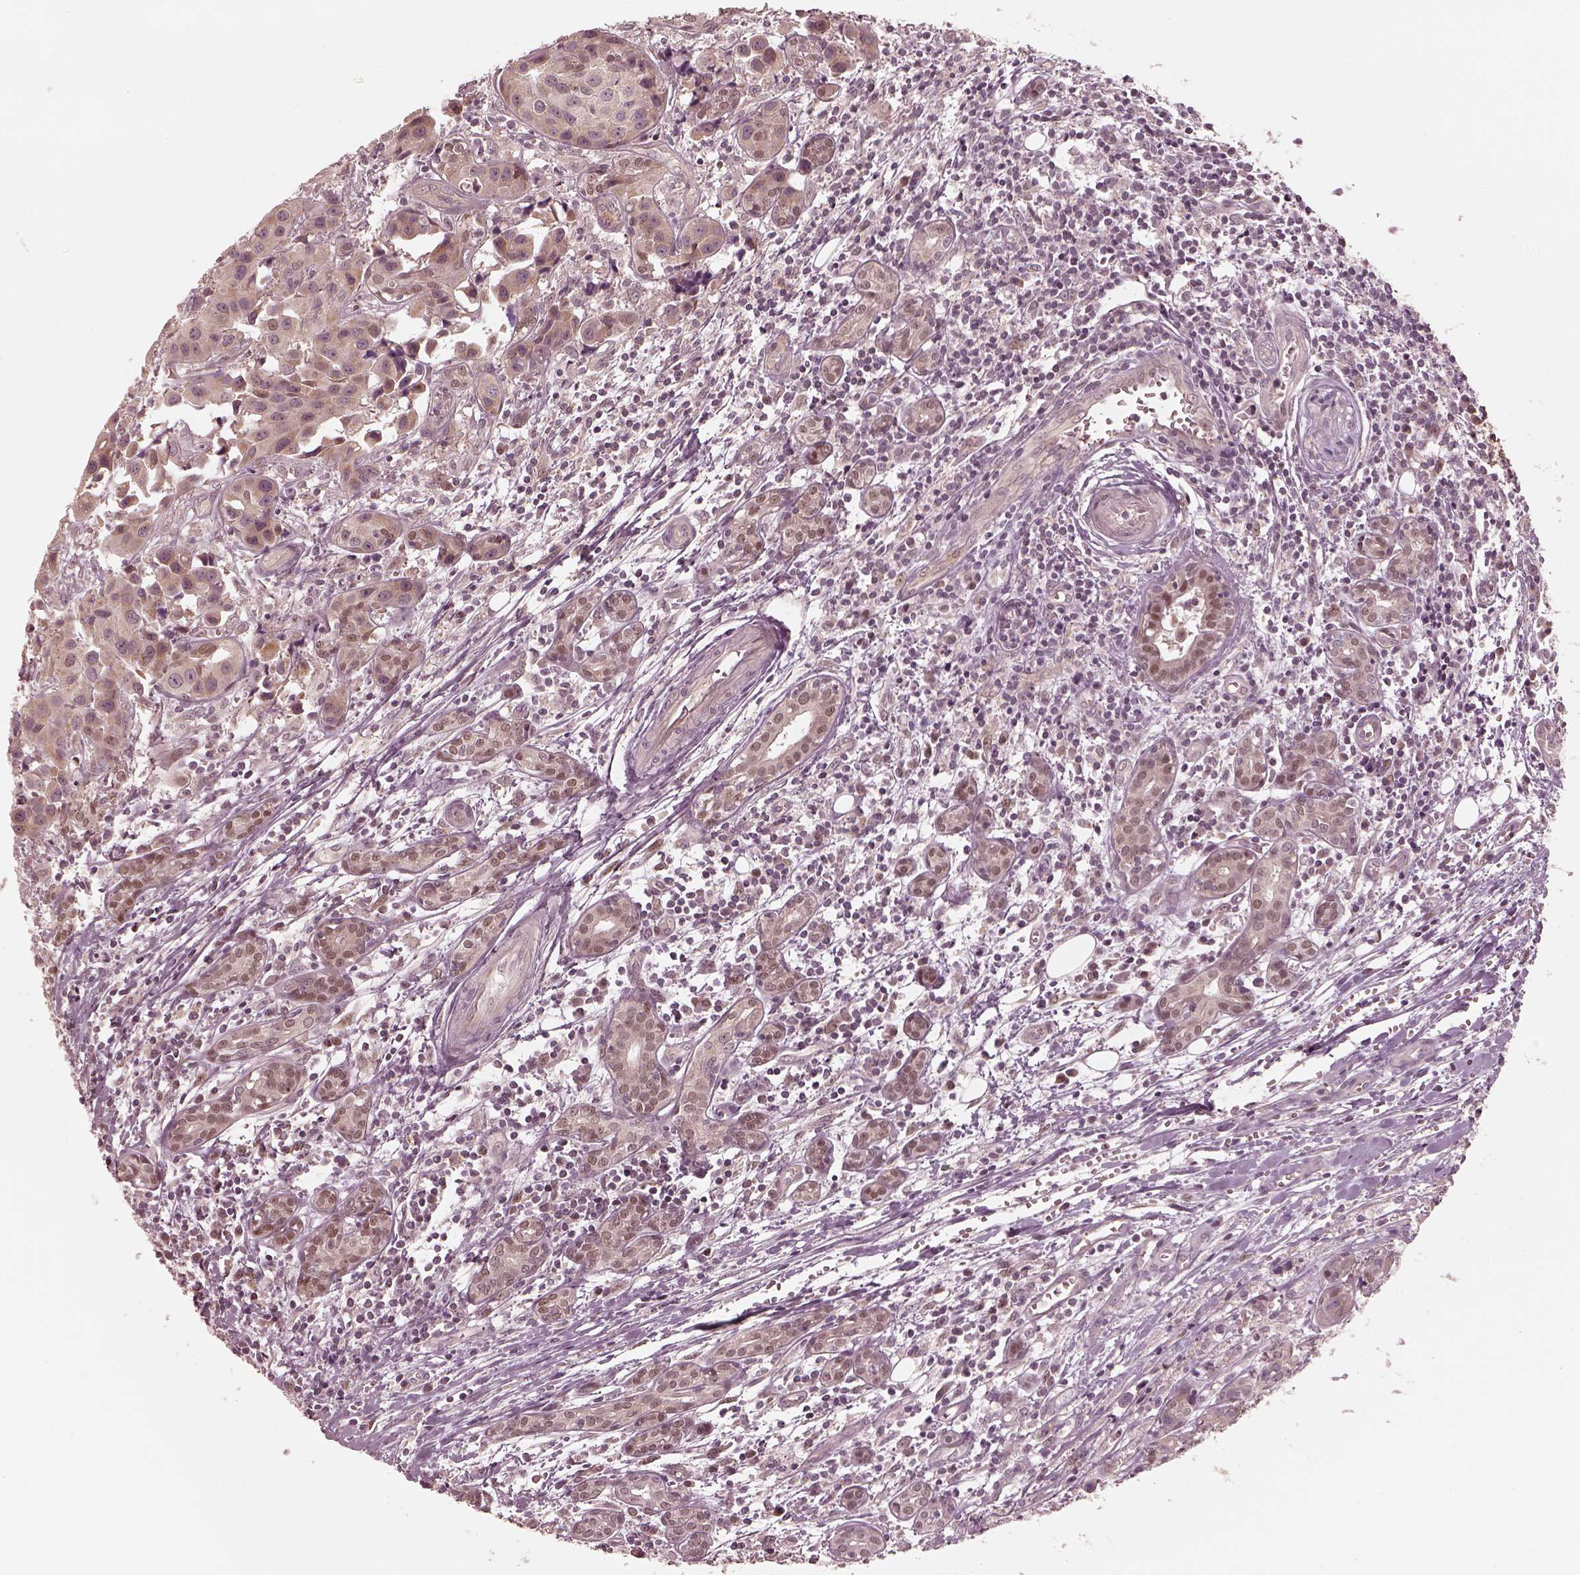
{"staining": {"intensity": "weak", "quantity": "25%-75%", "location": "cytoplasmic/membranous,nuclear"}, "tissue": "head and neck cancer", "cell_type": "Tumor cells", "image_type": "cancer", "snomed": [{"axis": "morphology", "description": "Adenocarcinoma, NOS"}, {"axis": "topography", "description": "Head-Neck"}], "caption": "This image exhibits head and neck cancer (adenocarcinoma) stained with immunohistochemistry (IHC) to label a protein in brown. The cytoplasmic/membranous and nuclear of tumor cells show weak positivity for the protein. Nuclei are counter-stained blue.", "gene": "IQCB1", "patient": {"sex": "male", "age": 76}}